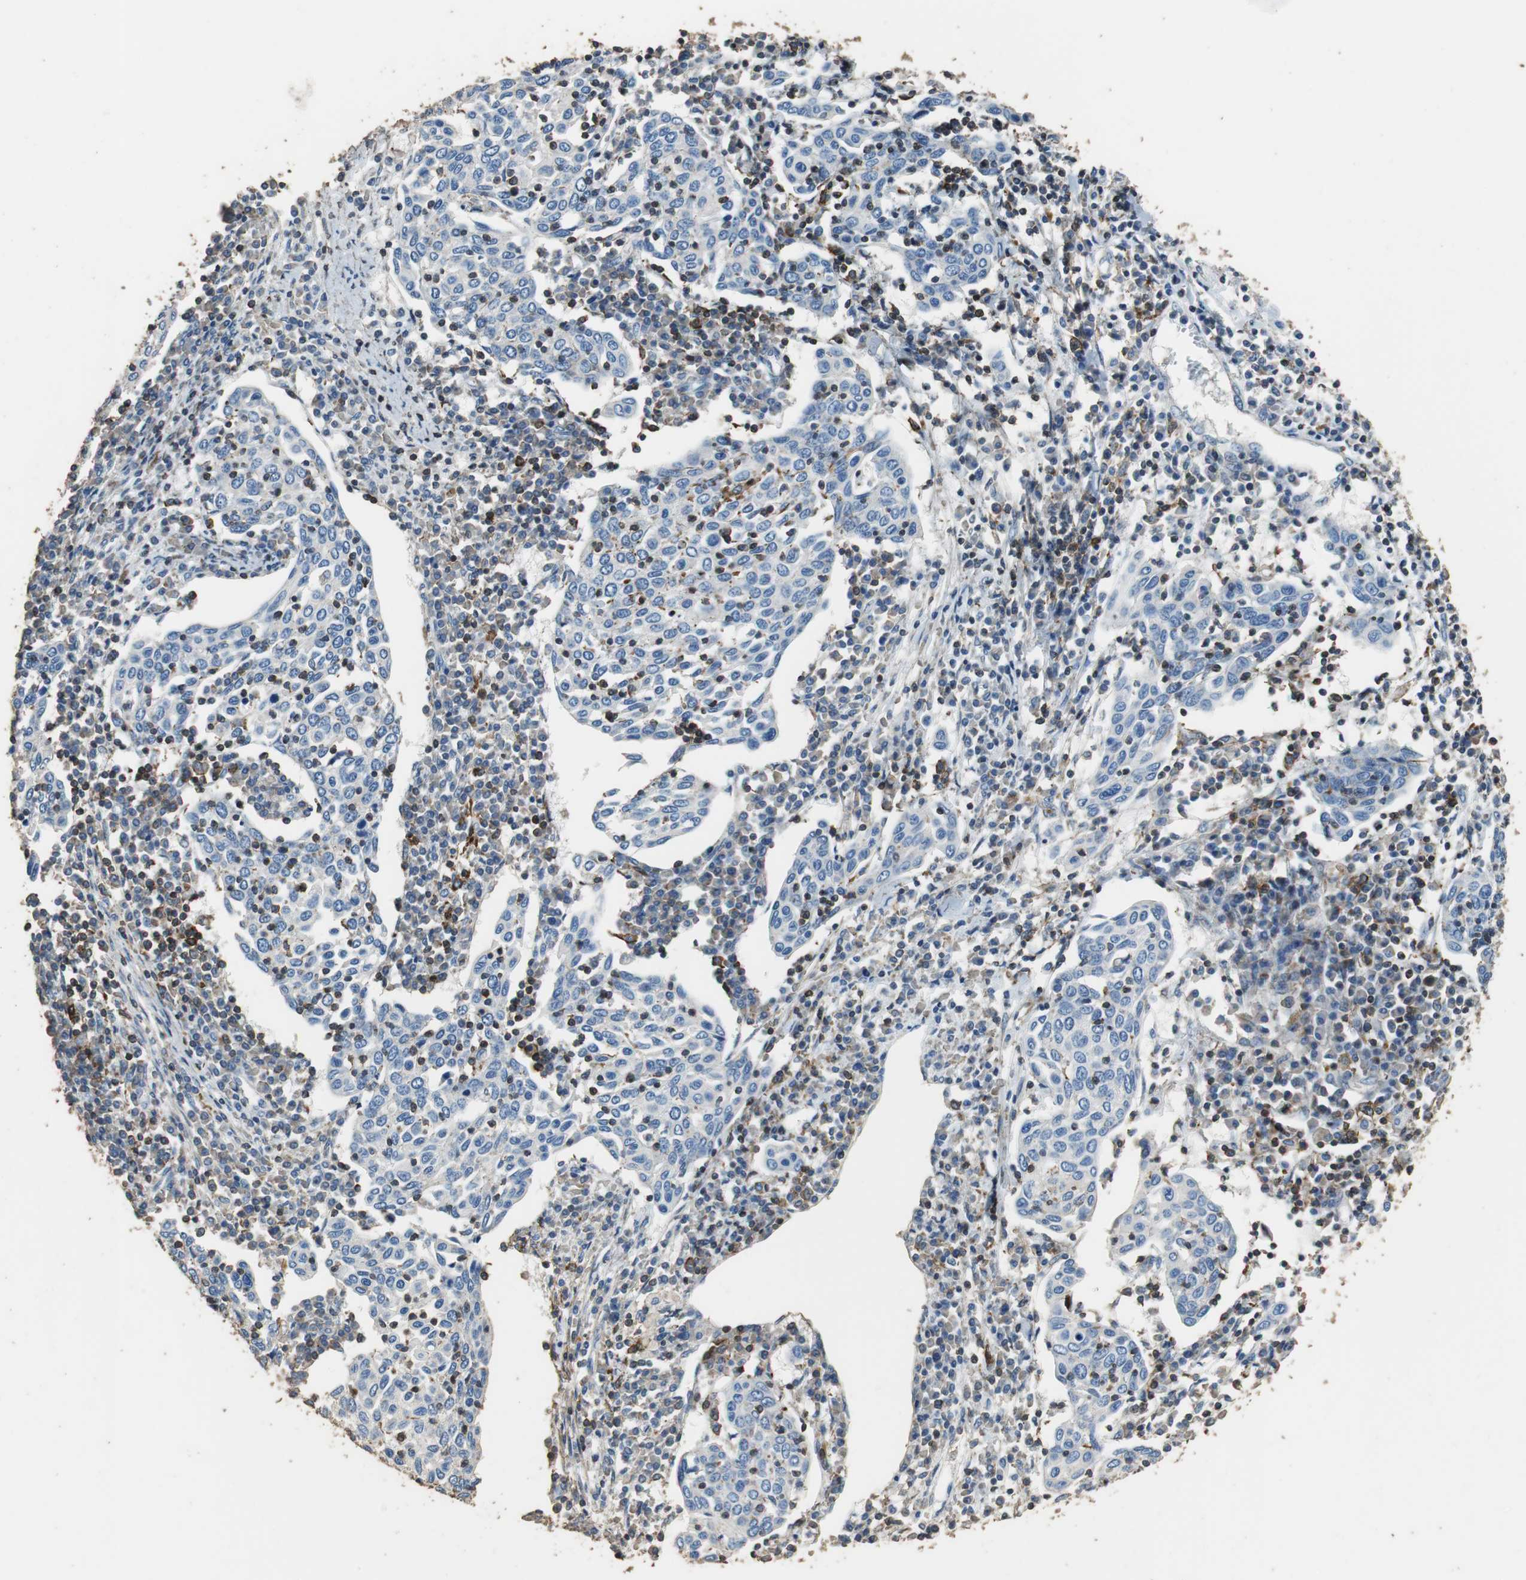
{"staining": {"intensity": "negative", "quantity": "none", "location": "none"}, "tissue": "cervical cancer", "cell_type": "Tumor cells", "image_type": "cancer", "snomed": [{"axis": "morphology", "description": "Squamous cell carcinoma, NOS"}, {"axis": "topography", "description": "Cervix"}], "caption": "DAB immunohistochemical staining of human cervical cancer (squamous cell carcinoma) demonstrates no significant positivity in tumor cells. (IHC, brightfield microscopy, high magnification).", "gene": "PRKRA", "patient": {"sex": "female", "age": 40}}